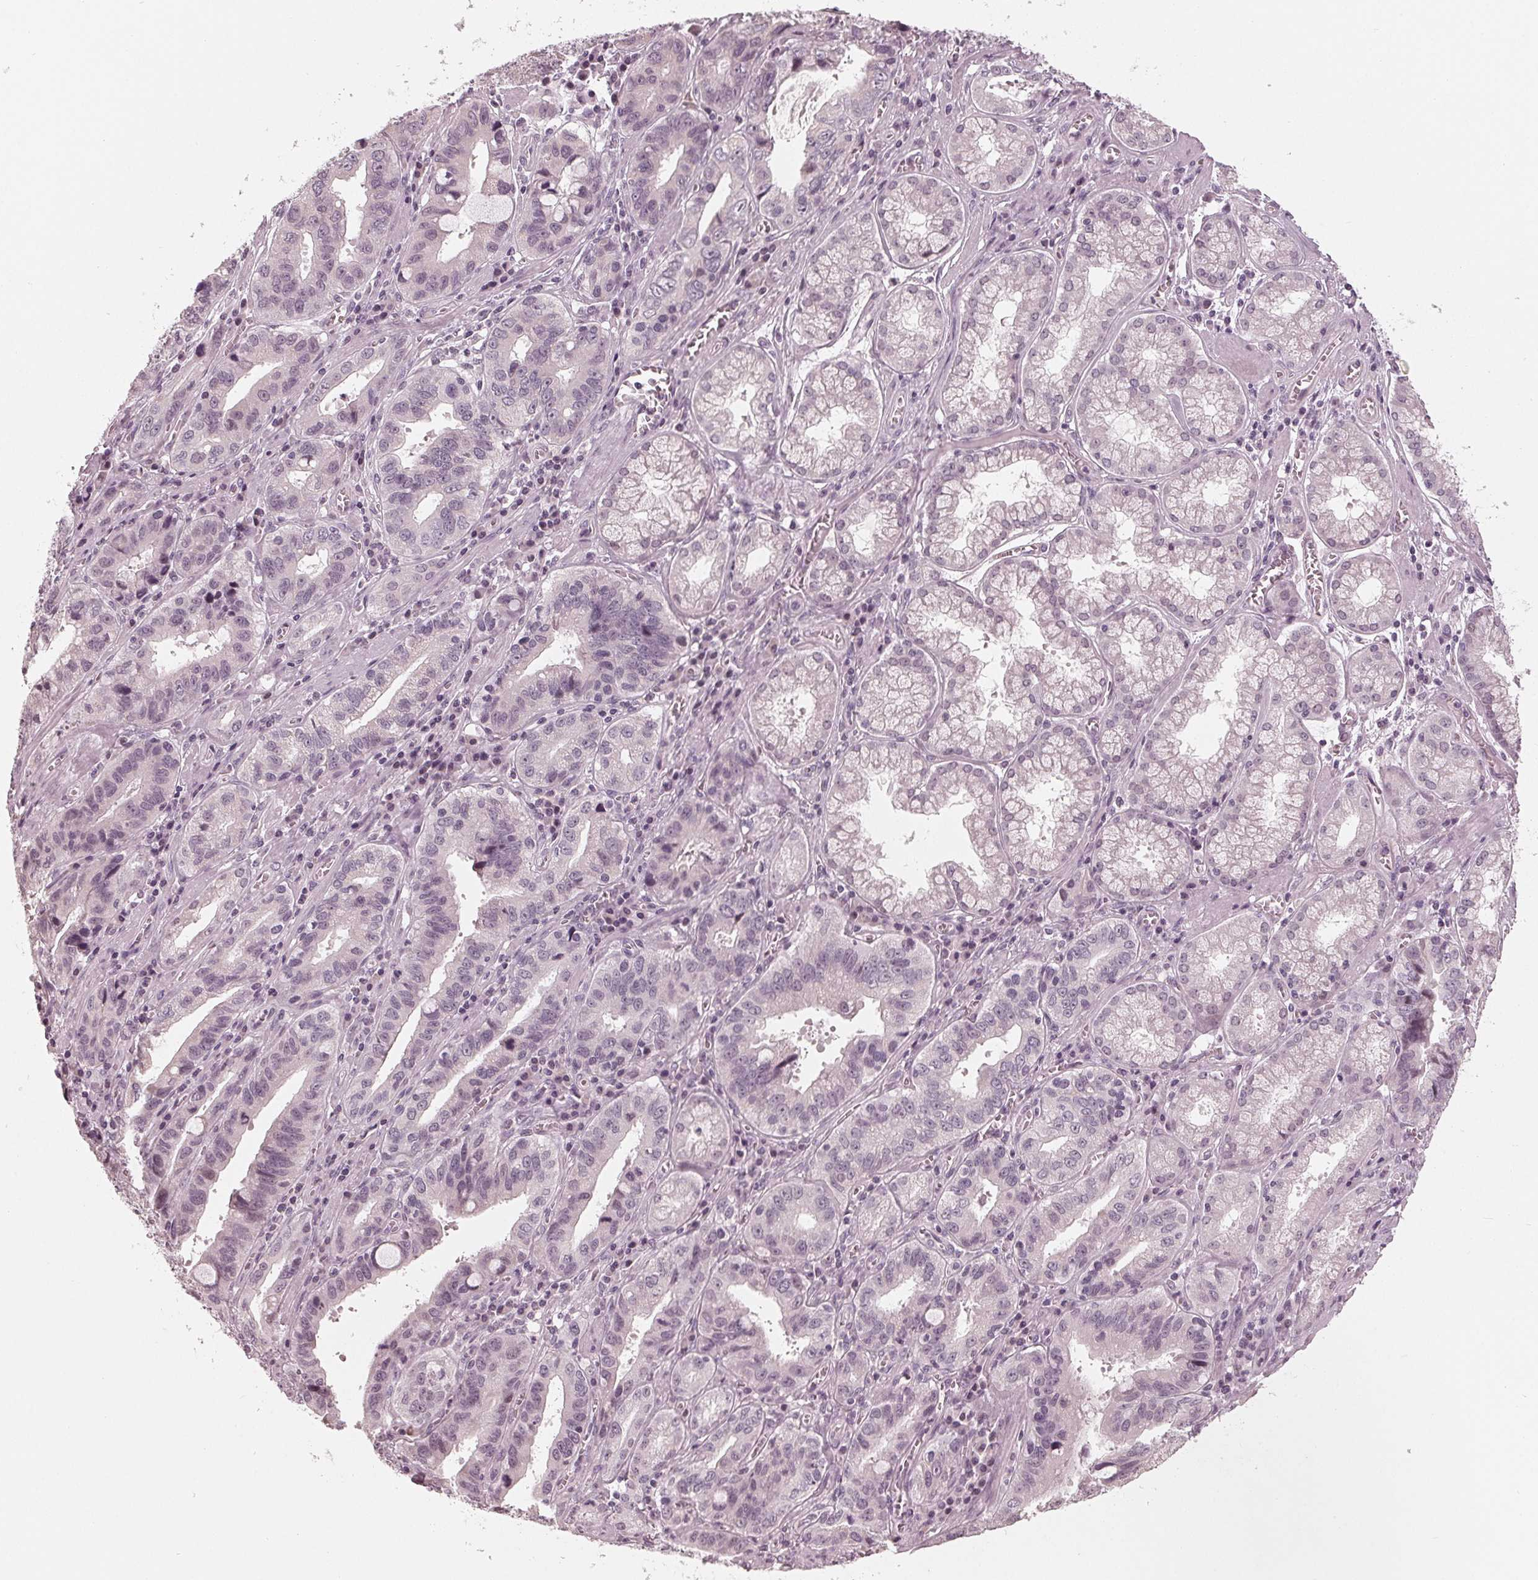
{"staining": {"intensity": "negative", "quantity": "none", "location": "none"}, "tissue": "stomach cancer", "cell_type": "Tumor cells", "image_type": "cancer", "snomed": [{"axis": "morphology", "description": "Adenocarcinoma, NOS"}, {"axis": "topography", "description": "Stomach, lower"}], "caption": "DAB (3,3'-diaminobenzidine) immunohistochemical staining of human stomach cancer shows no significant staining in tumor cells.", "gene": "ADPRHL1", "patient": {"sex": "female", "age": 76}}